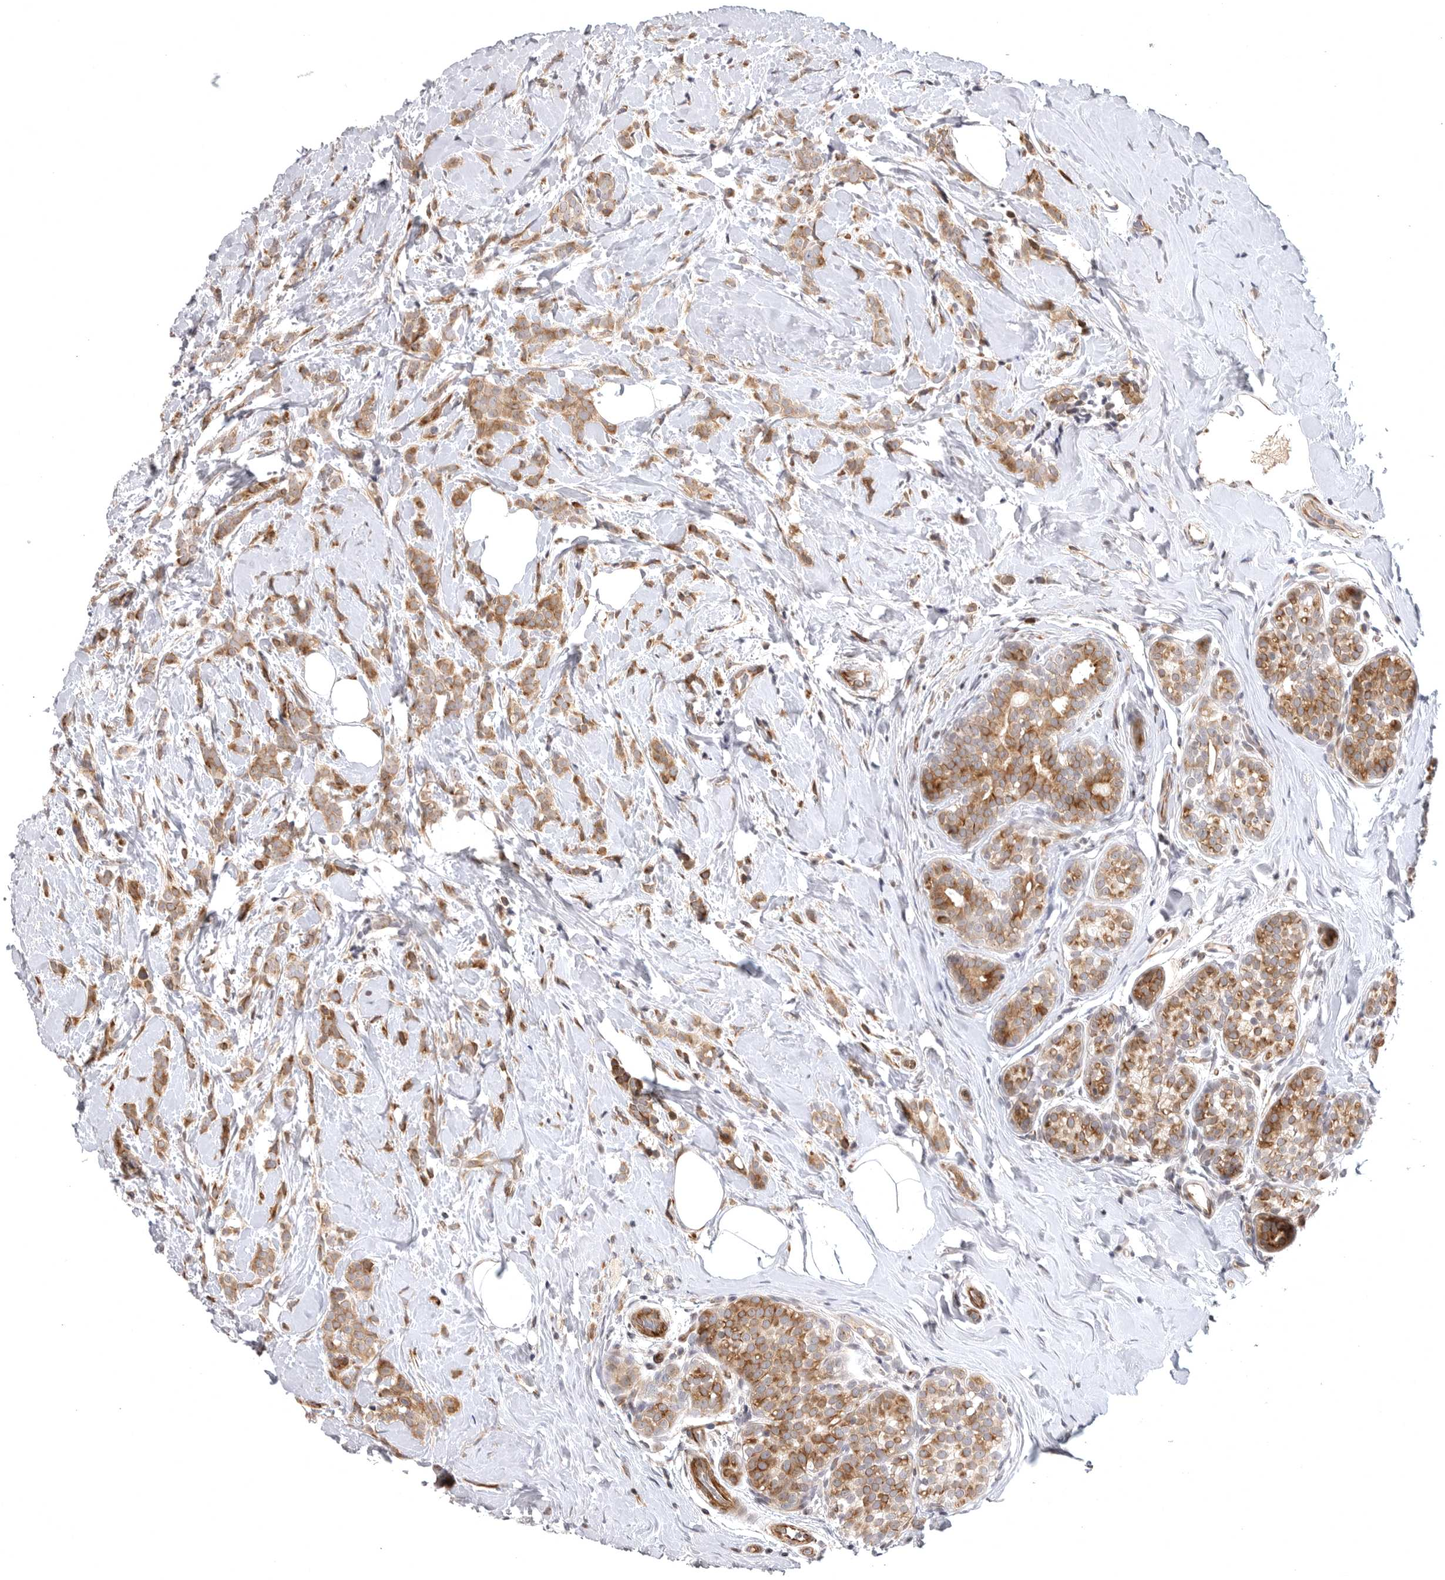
{"staining": {"intensity": "moderate", "quantity": ">75%", "location": "cytoplasmic/membranous"}, "tissue": "breast cancer", "cell_type": "Tumor cells", "image_type": "cancer", "snomed": [{"axis": "morphology", "description": "Lobular carcinoma, in situ"}, {"axis": "morphology", "description": "Lobular carcinoma"}, {"axis": "topography", "description": "Breast"}], "caption": "Breast cancer (lobular carcinoma) stained with a protein marker reveals moderate staining in tumor cells.", "gene": "CD300LD", "patient": {"sex": "female", "age": 41}}